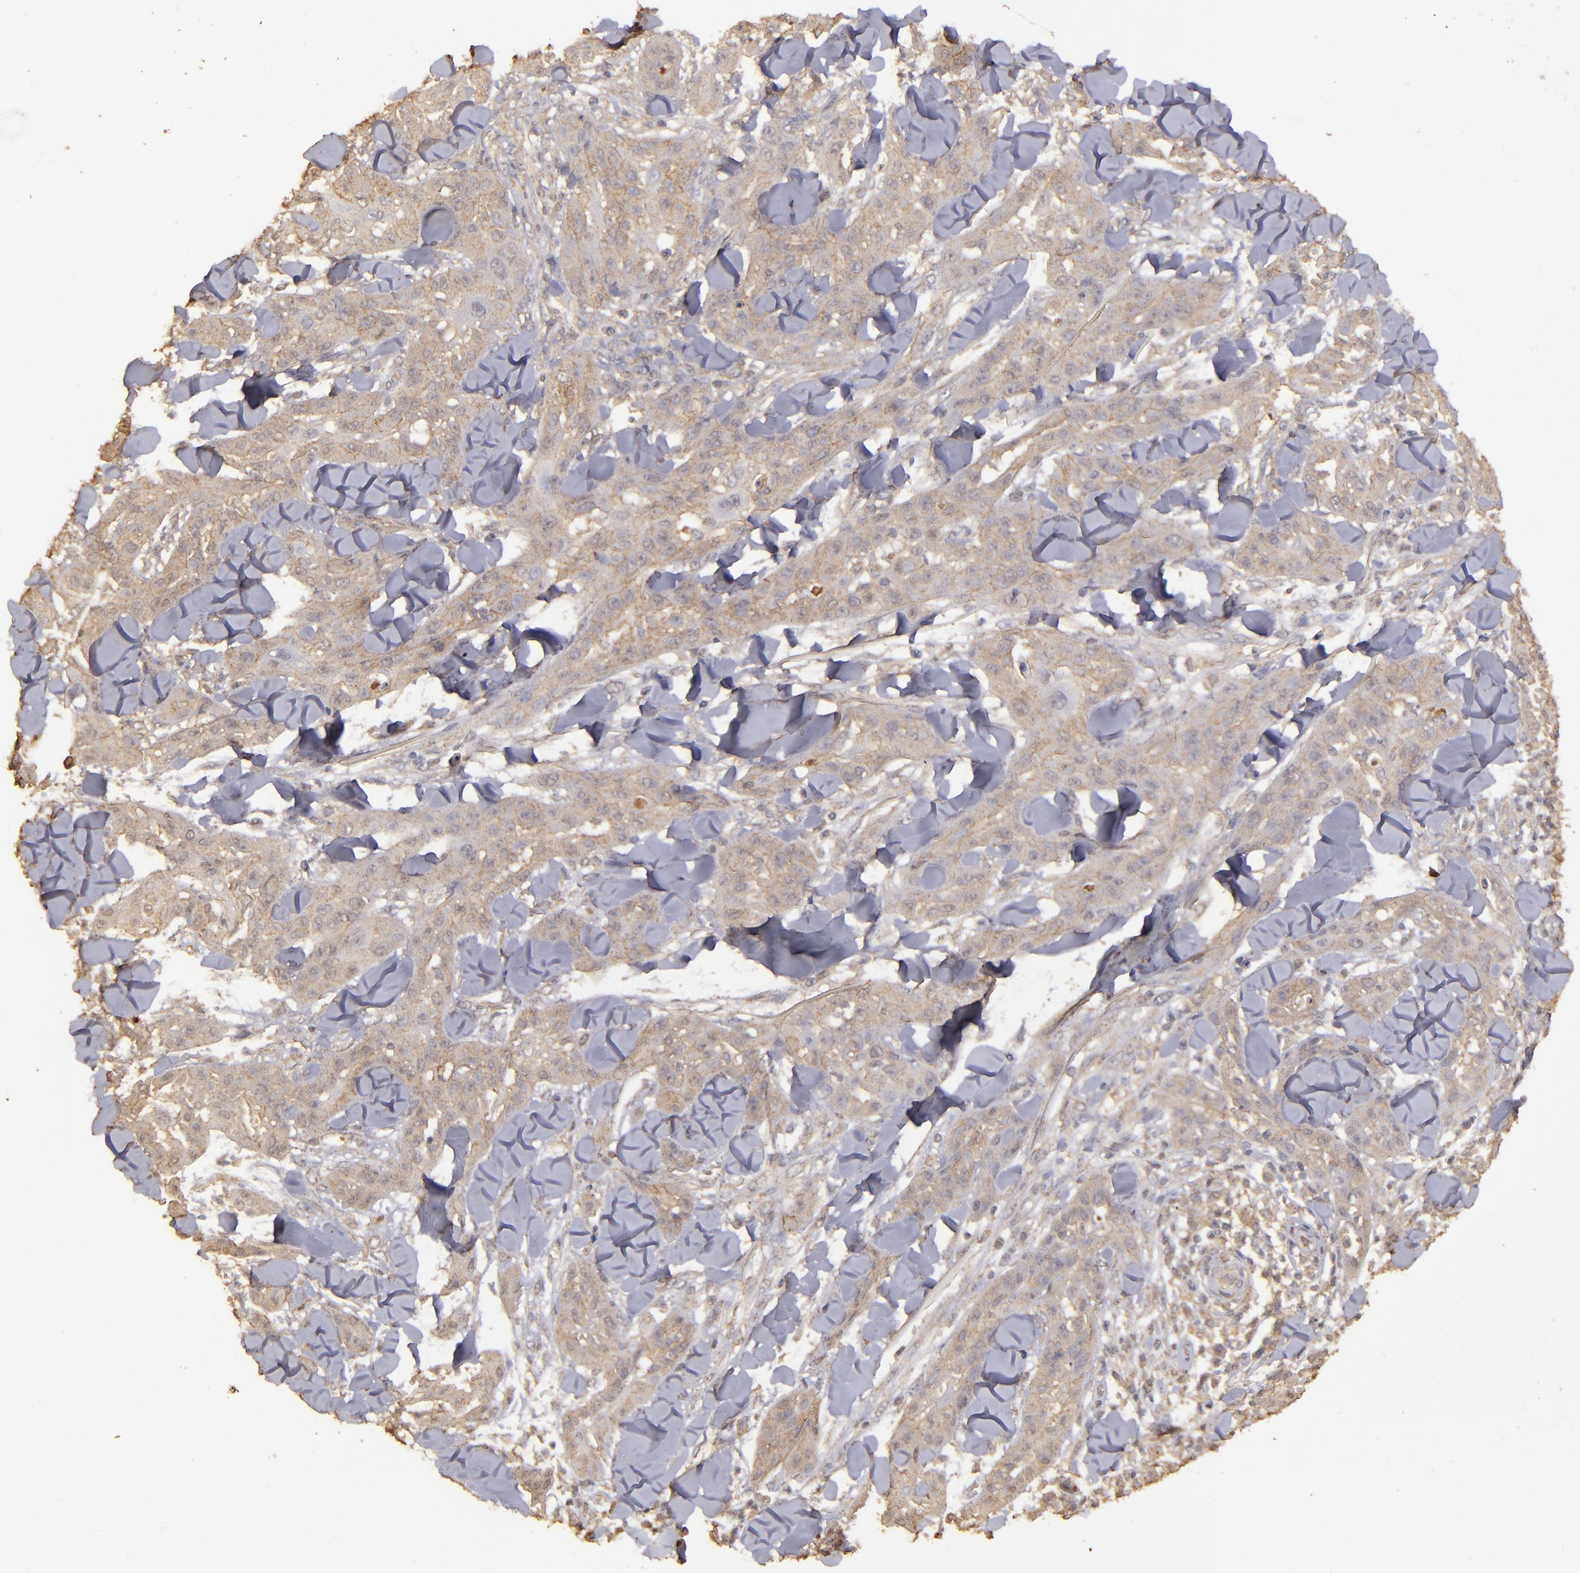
{"staining": {"intensity": "moderate", "quantity": "25%-75%", "location": "cytoplasmic/membranous"}, "tissue": "skin cancer", "cell_type": "Tumor cells", "image_type": "cancer", "snomed": [{"axis": "morphology", "description": "Squamous cell carcinoma, NOS"}, {"axis": "topography", "description": "Skin"}], "caption": "The image exhibits a brown stain indicating the presence of a protein in the cytoplasmic/membranous of tumor cells in skin squamous cell carcinoma. The staining was performed using DAB (3,3'-diaminobenzidine) to visualize the protein expression in brown, while the nuclei were stained in blue with hematoxylin (Magnification: 20x).", "gene": "FAT1", "patient": {"sex": "male", "age": 24}}